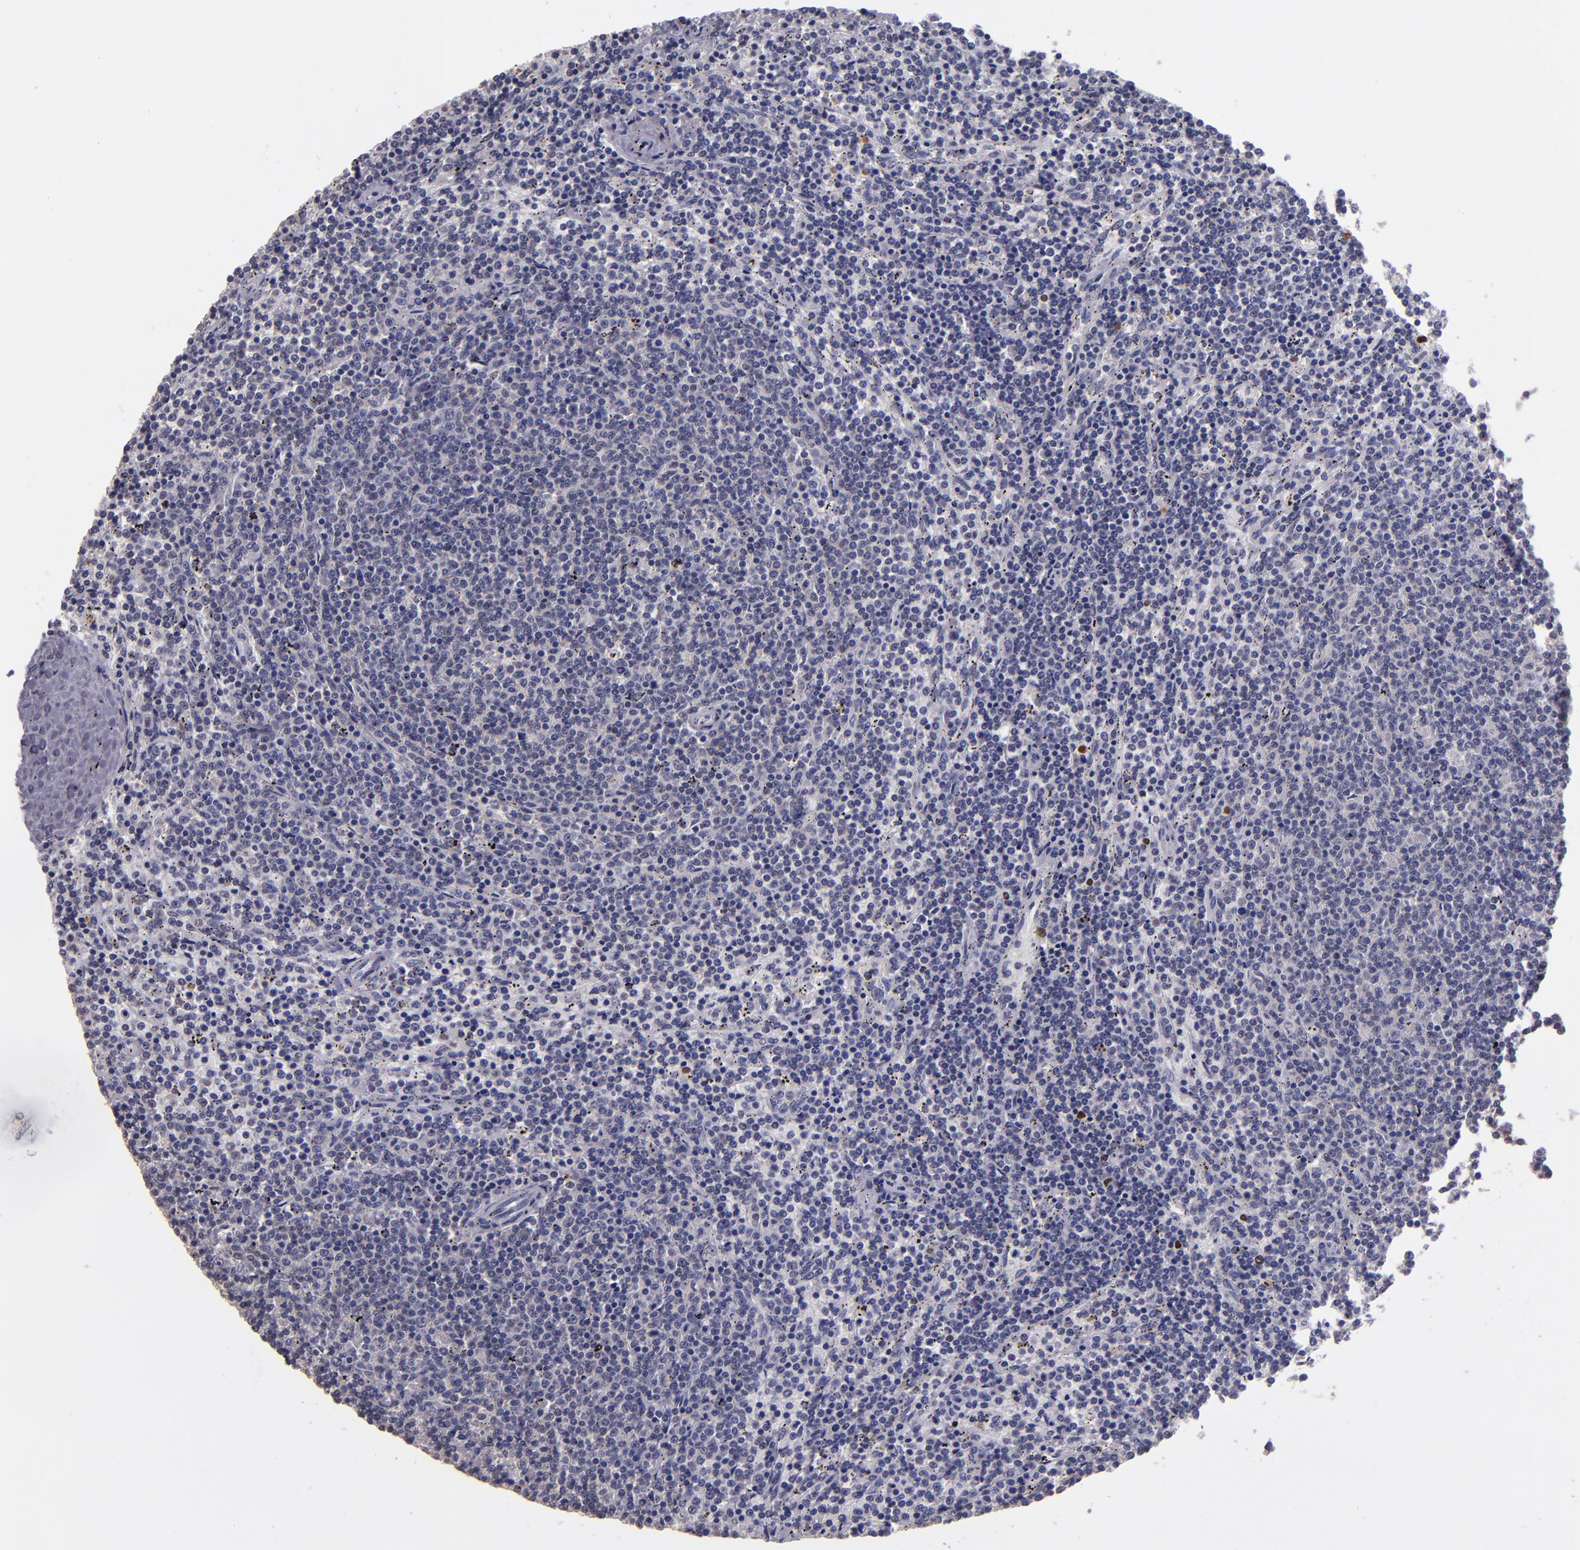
{"staining": {"intensity": "negative", "quantity": "none", "location": "none"}, "tissue": "lymphoma", "cell_type": "Tumor cells", "image_type": "cancer", "snomed": [{"axis": "morphology", "description": "Malignant lymphoma, non-Hodgkin's type, Low grade"}, {"axis": "topography", "description": "Spleen"}], "caption": "Tumor cells show no significant protein positivity in malignant lymphoma, non-Hodgkin's type (low-grade).", "gene": "CEBPE", "patient": {"sex": "female", "age": 50}}